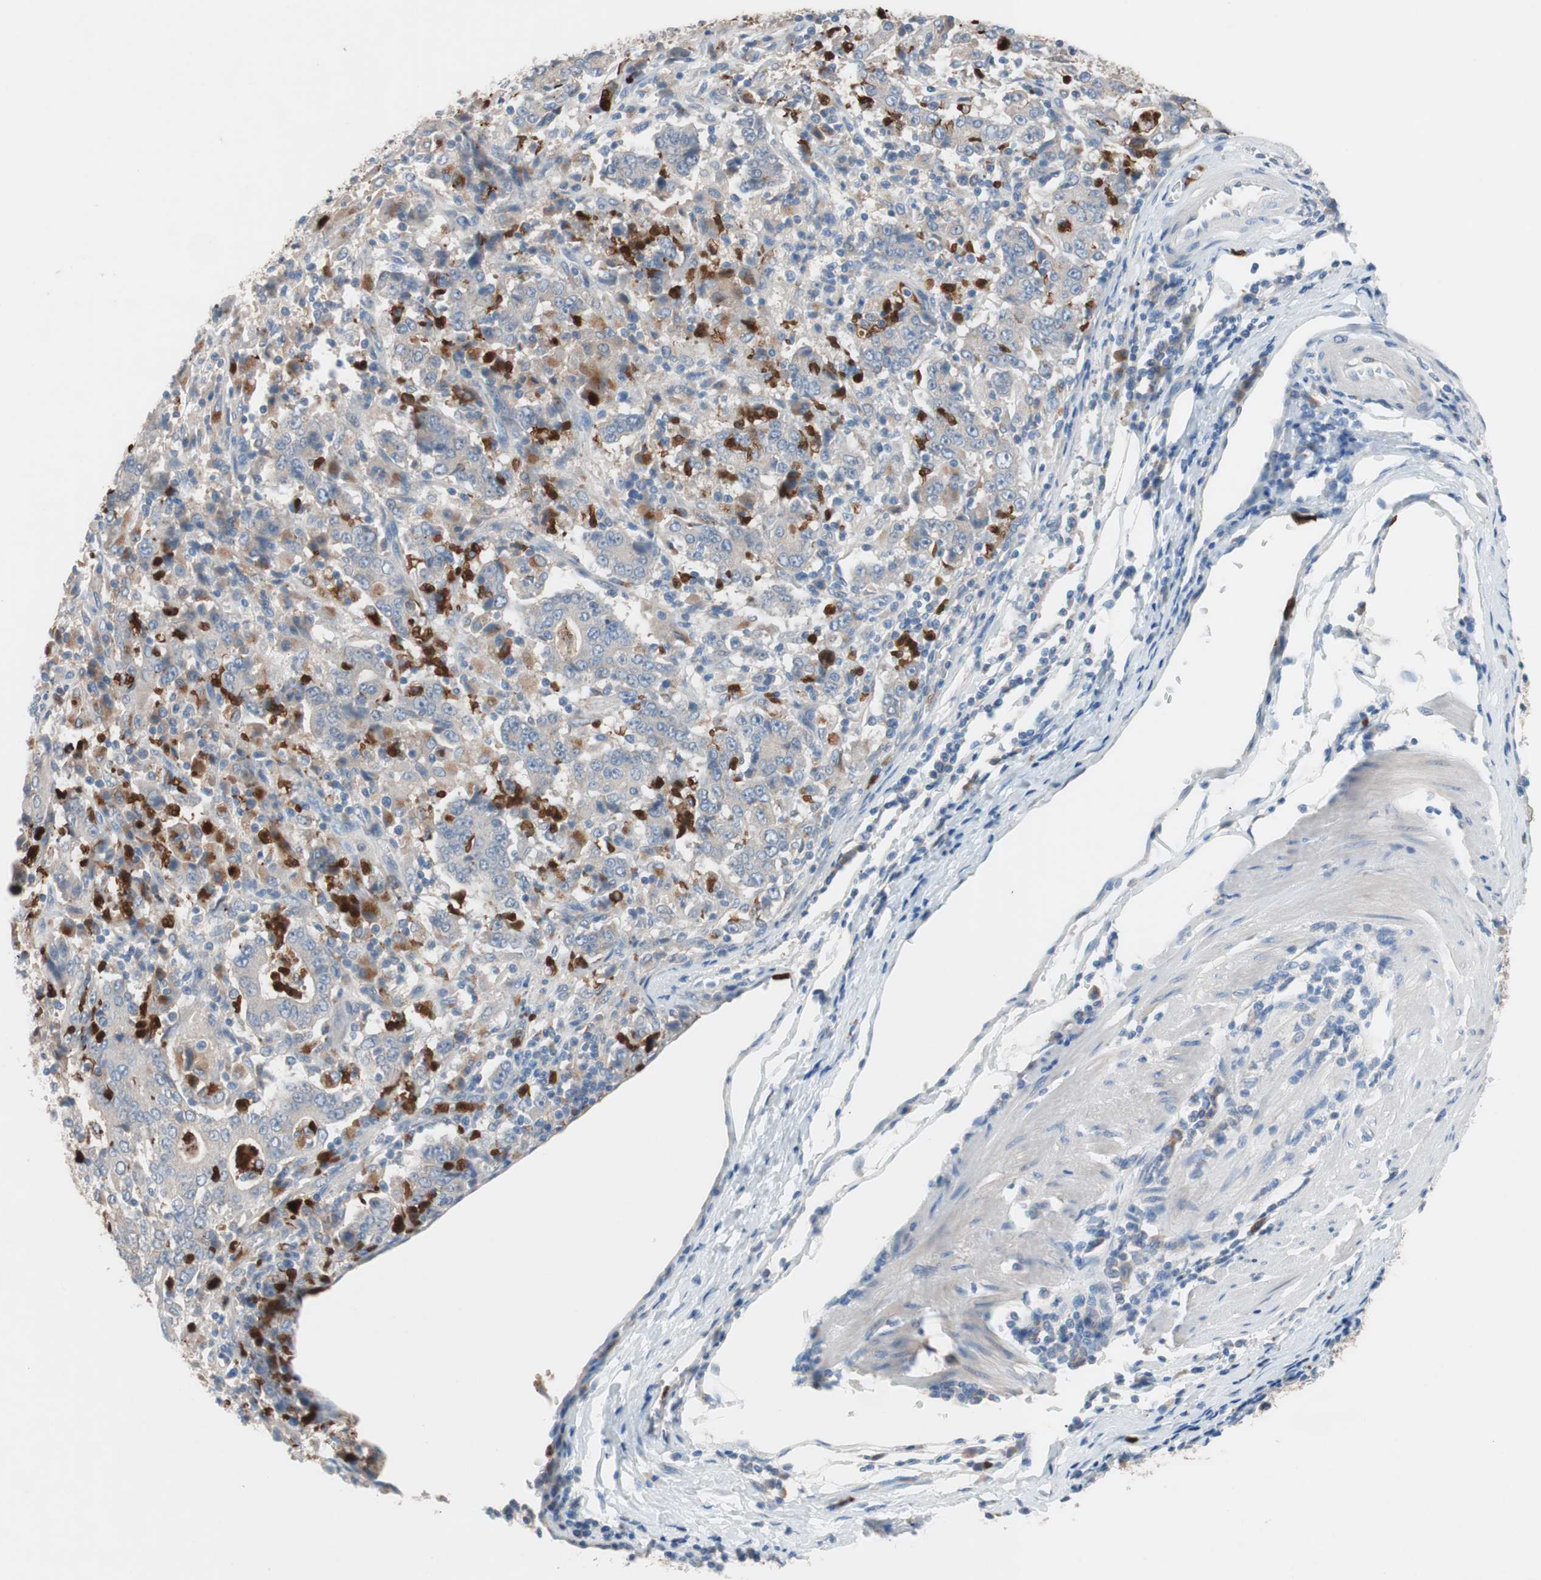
{"staining": {"intensity": "weak", "quantity": "25%-75%", "location": "cytoplasmic/membranous"}, "tissue": "stomach cancer", "cell_type": "Tumor cells", "image_type": "cancer", "snomed": [{"axis": "morphology", "description": "Normal tissue, NOS"}, {"axis": "morphology", "description": "Adenocarcinoma, NOS"}, {"axis": "topography", "description": "Stomach, upper"}, {"axis": "topography", "description": "Stomach"}], "caption": "Immunohistochemistry of adenocarcinoma (stomach) shows low levels of weak cytoplasmic/membranous expression in about 25%-75% of tumor cells. Nuclei are stained in blue.", "gene": "CLEC4D", "patient": {"sex": "male", "age": 59}}